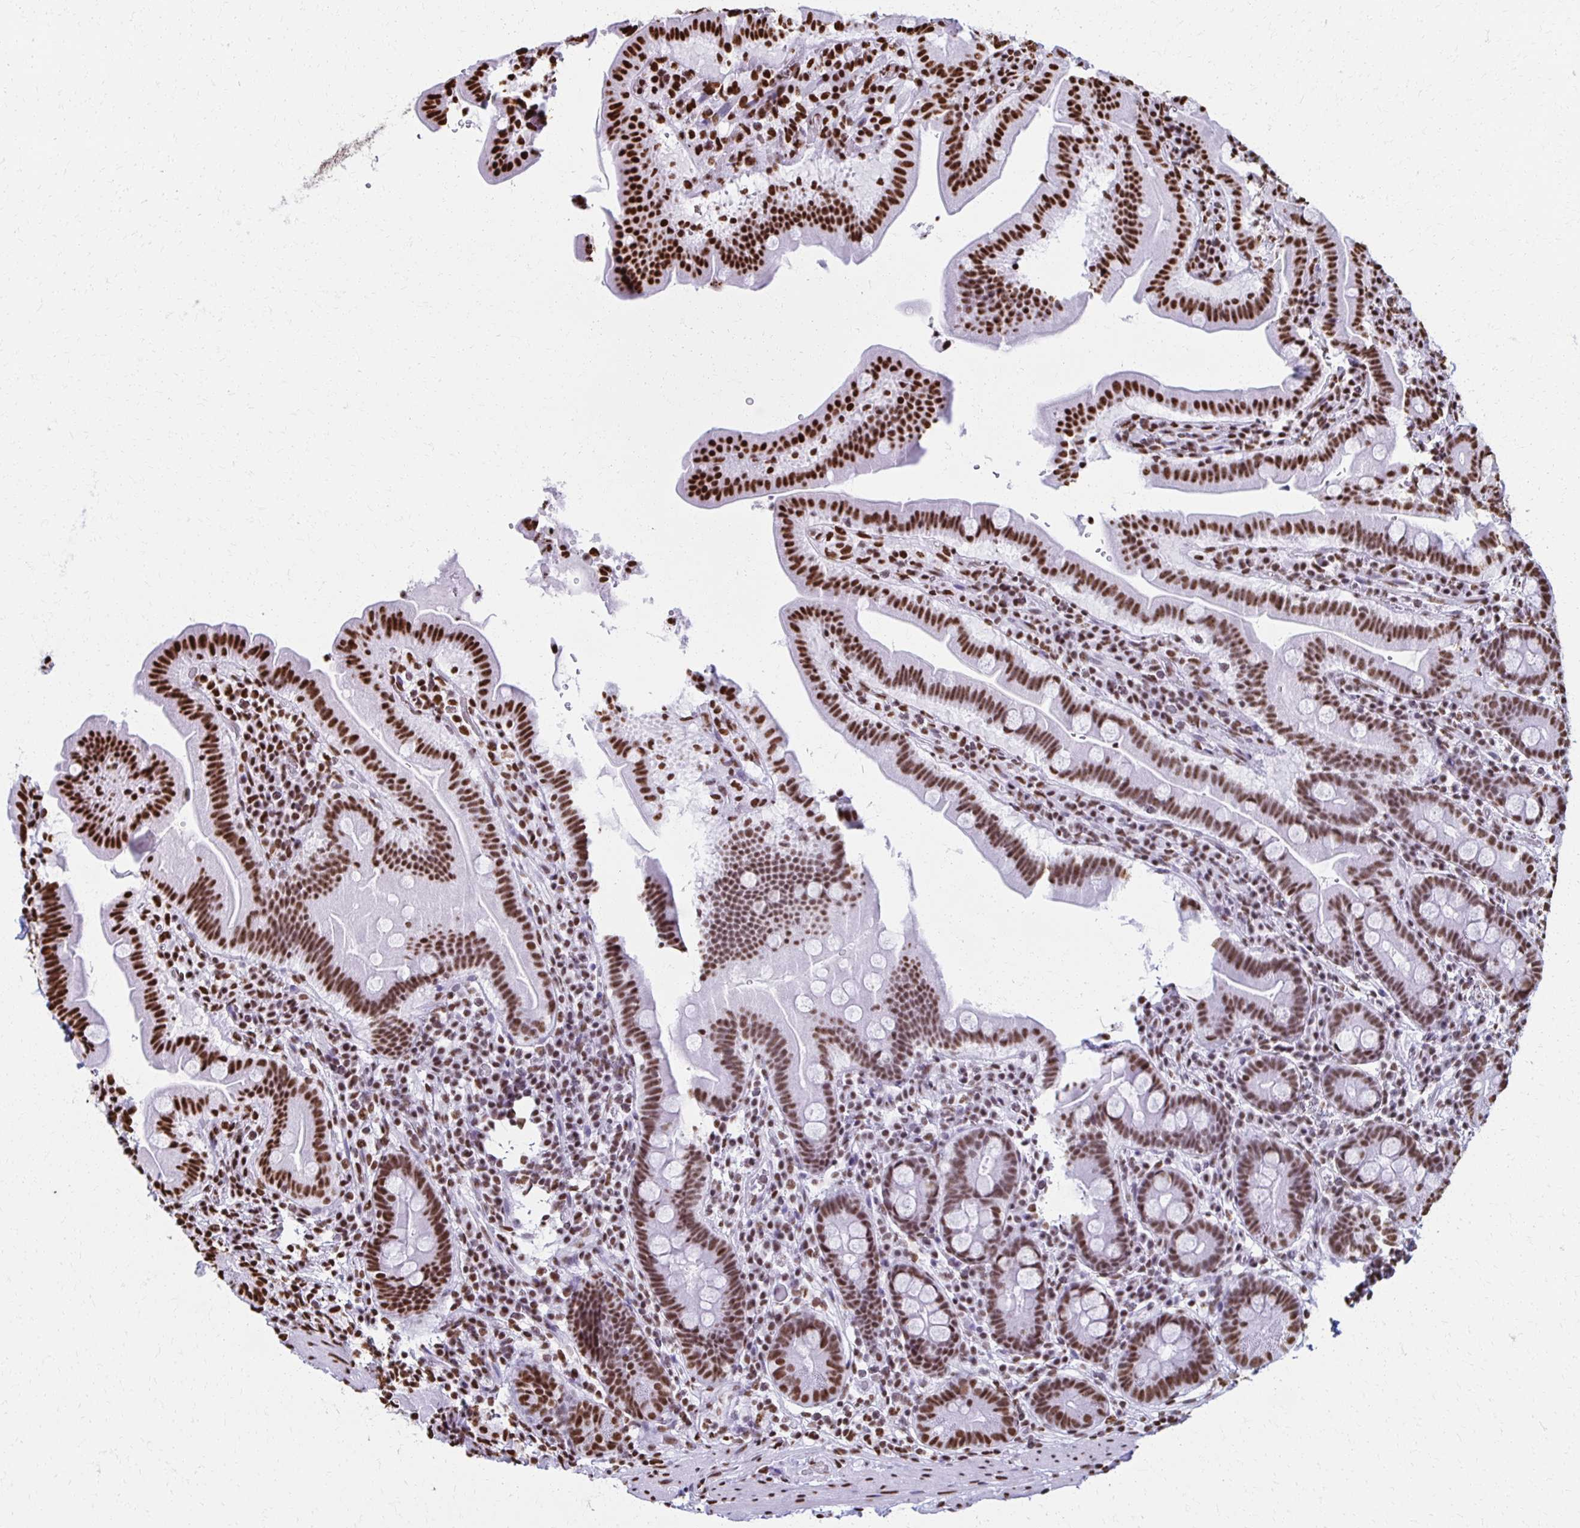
{"staining": {"intensity": "strong", "quantity": ">75%", "location": "nuclear"}, "tissue": "small intestine", "cell_type": "Glandular cells", "image_type": "normal", "snomed": [{"axis": "morphology", "description": "Normal tissue, NOS"}, {"axis": "topography", "description": "Small intestine"}], "caption": "Immunohistochemical staining of unremarkable human small intestine shows high levels of strong nuclear expression in approximately >75% of glandular cells.", "gene": "NONO", "patient": {"sex": "male", "age": 26}}